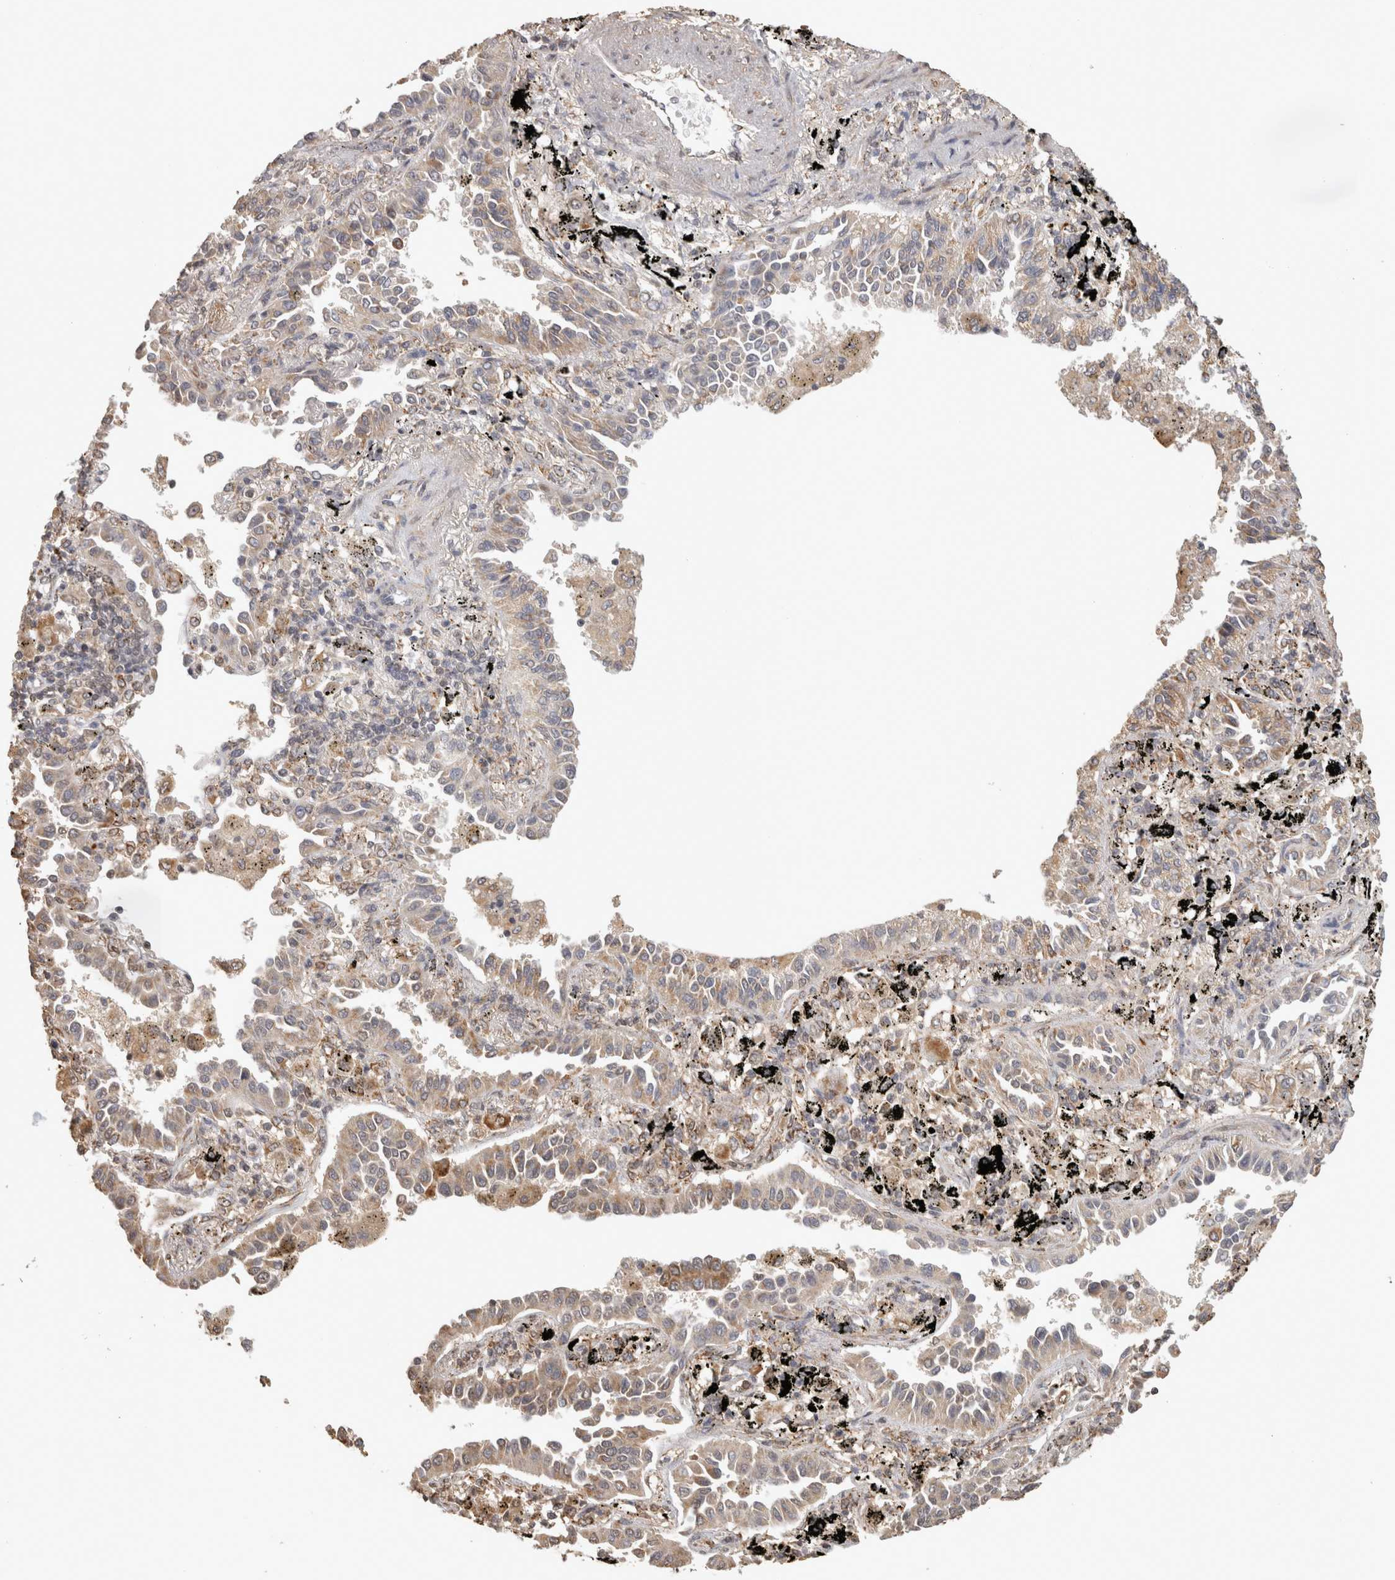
{"staining": {"intensity": "weak", "quantity": "25%-75%", "location": "cytoplasmic/membranous"}, "tissue": "lung cancer", "cell_type": "Tumor cells", "image_type": "cancer", "snomed": [{"axis": "morphology", "description": "Normal tissue, NOS"}, {"axis": "morphology", "description": "Adenocarcinoma, NOS"}, {"axis": "topography", "description": "Lung"}], "caption": "Protein analysis of adenocarcinoma (lung) tissue demonstrates weak cytoplasmic/membranous positivity in approximately 25%-75% of tumor cells.", "gene": "BNIP3L", "patient": {"sex": "male", "age": 59}}